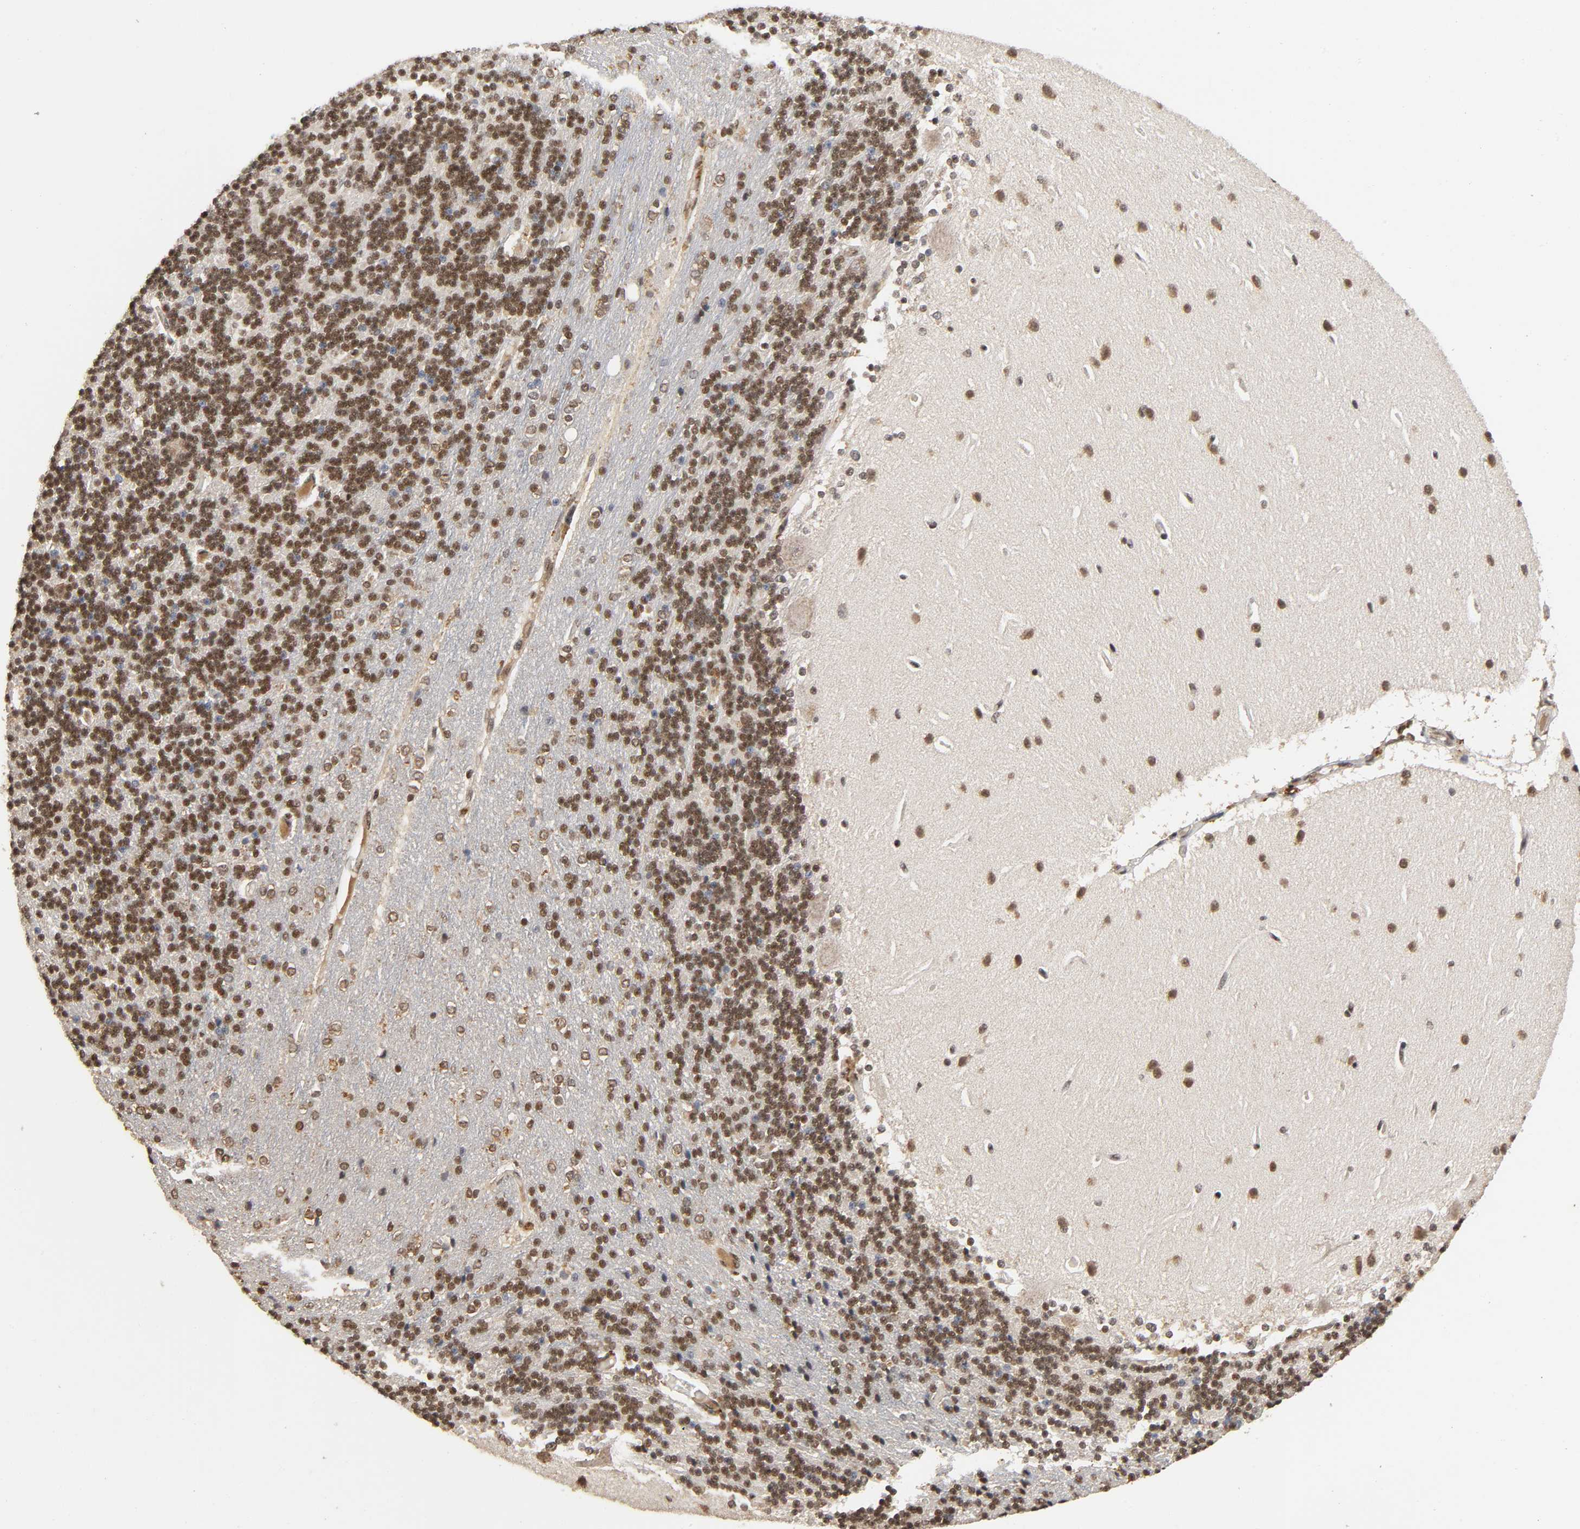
{"staining": {"intensity": "strong", "quantity": ">75%", "location": "nuclear"}, "tissue": "cerebellum", "cell_type": "Cells in granular layer", "image_type": "normal", "snomed": [{"axis": "morphology", "description": "Normal tissue, NOS"}, {"axis": "topography", "description": "Cerebellum"}], "caption": "DAB immunohistochemical staining of benign human cerebellum demonstrates strong nuclear protein expression in about >75% of cells in granular layer. Nuclei are stained in blue.", "gene": "ZNF384", "patient": {"sex": "female", "age": 54}}